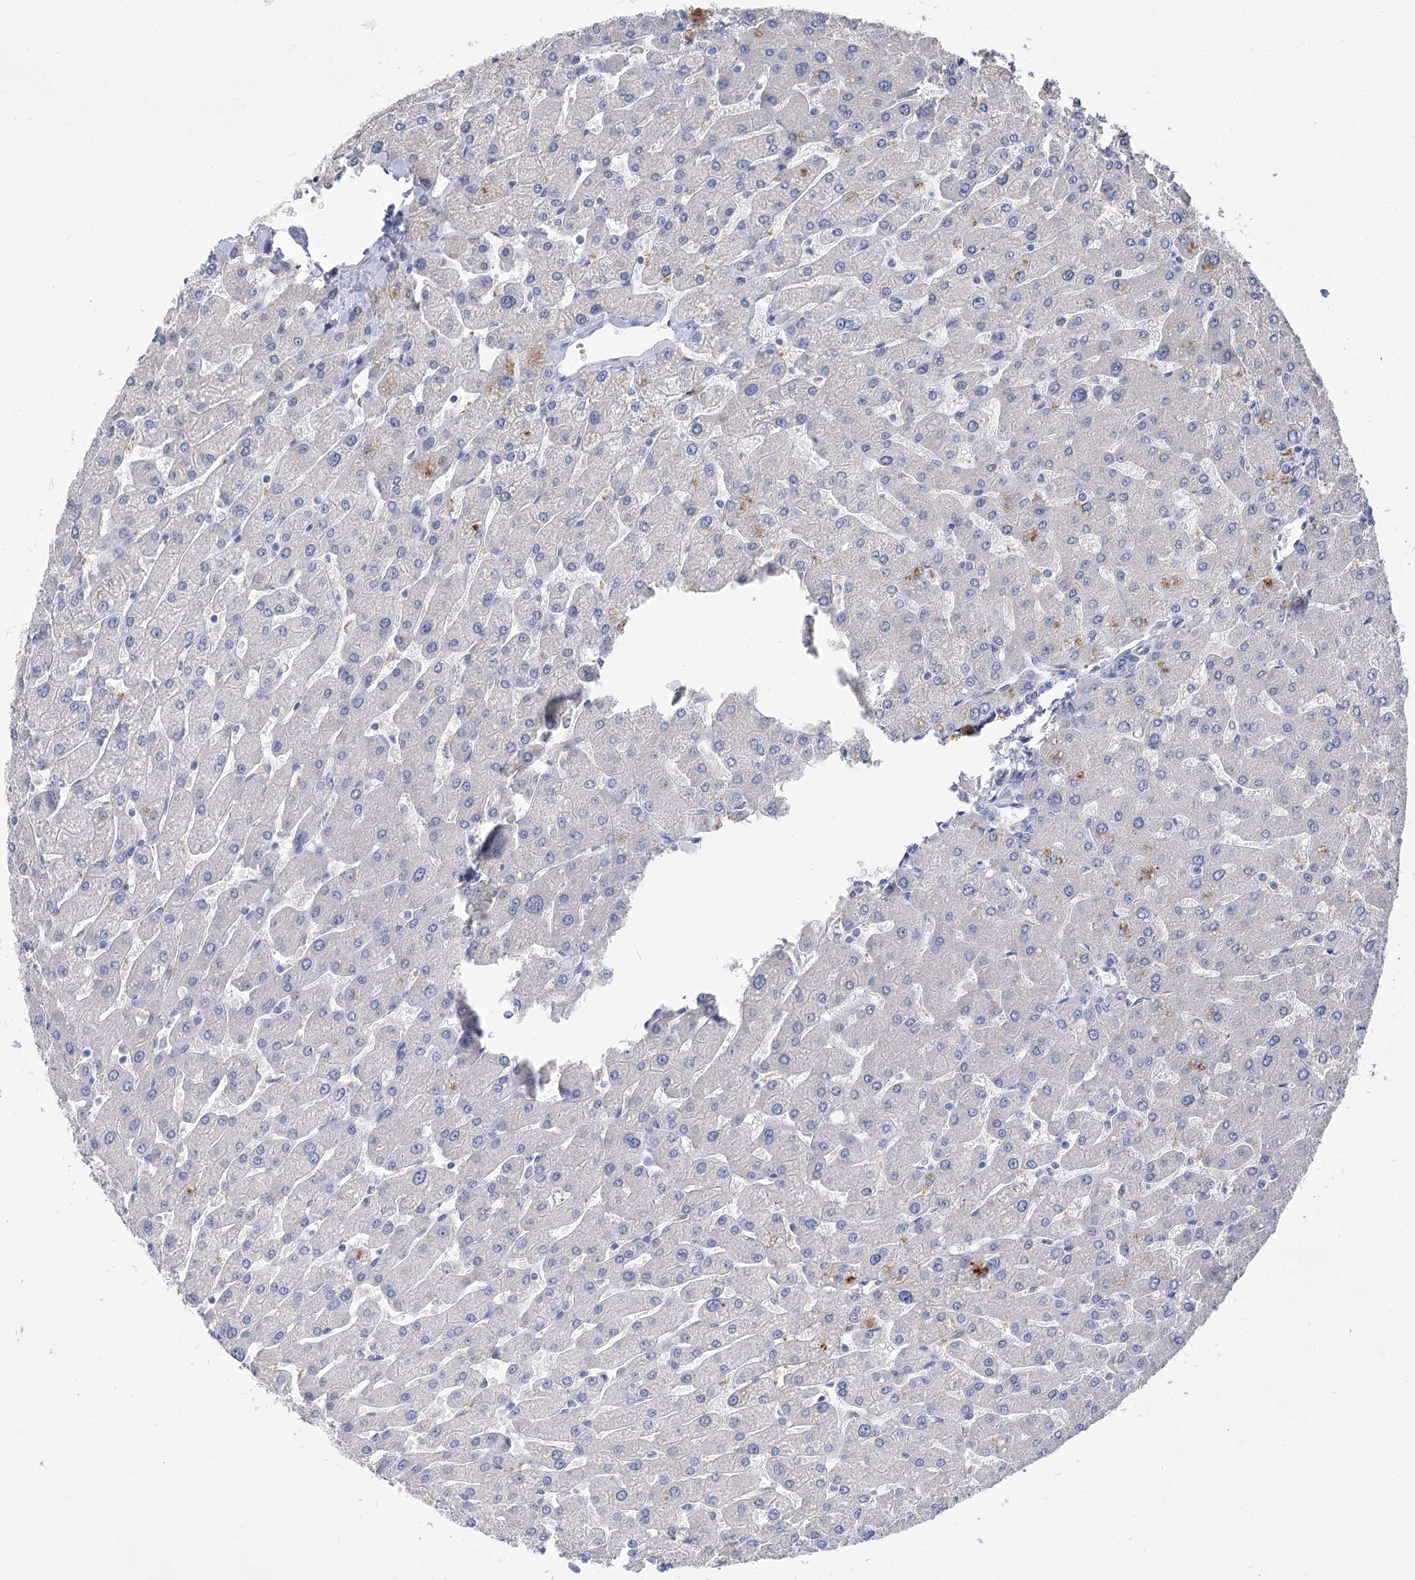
{"staining": {"intensity": "negative", "quantity": "none", "location": "none"}, "tissue": "liver", "cell_type": "Cholangiocytes", "image_type": "normal", "snomed": [{"axis": "morphology", "description": "Normal tissue, NOS"}, {"axis": "topography", "description": "Liver"}], "caption": "Immunohistochemical staining of benign human liver exhibits no significant positivity in cholangiocytes. Brightfield microscopy of IHC stained with DAB (brown) and hematoxylin (blue), captured at high magnification.", "gene": "SLC9A3", "patient": {"sex": "male", "age": 55}}